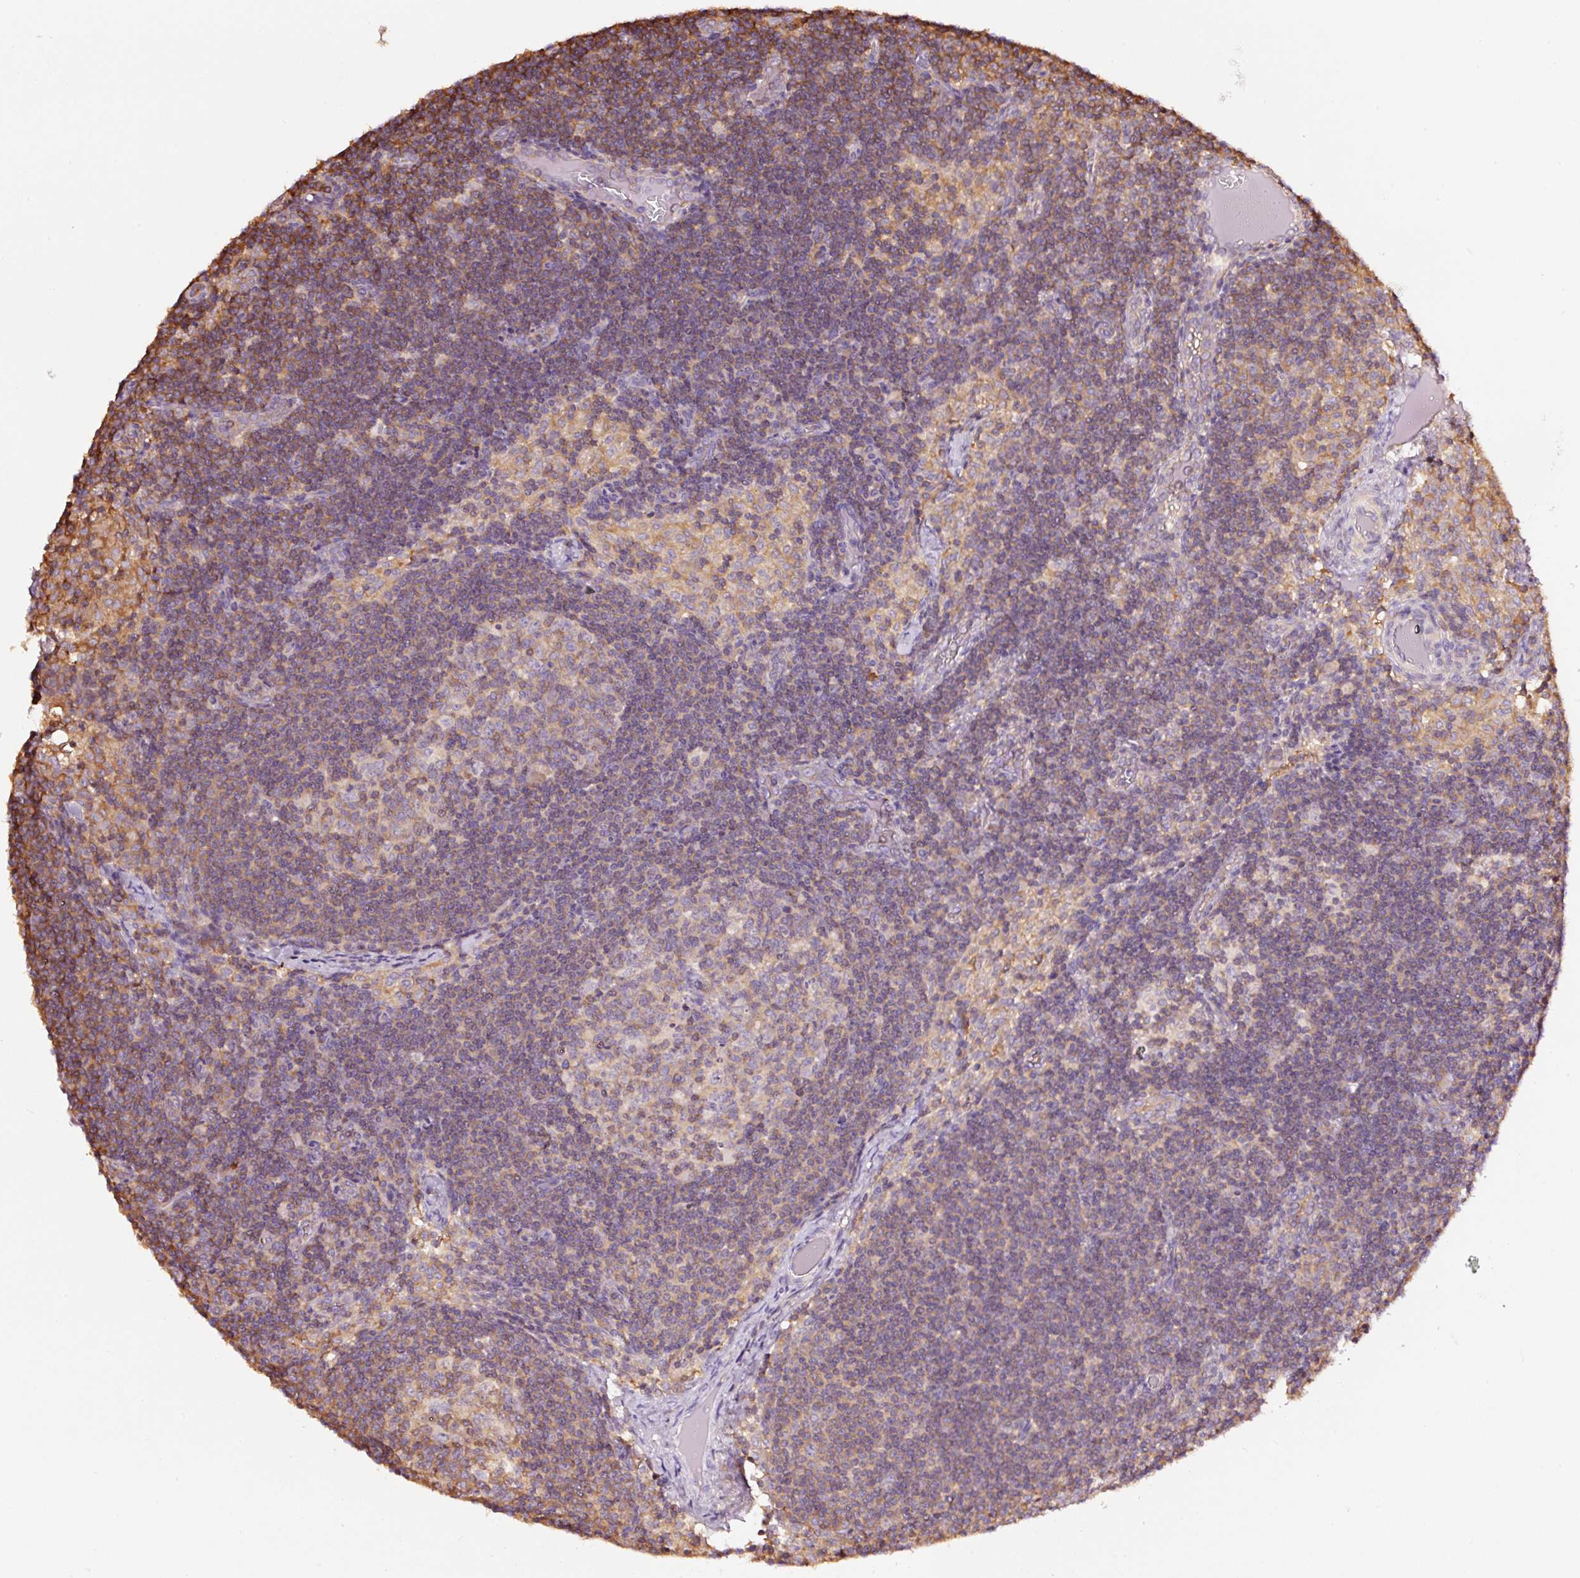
{"staining": {"intensity": "moderate", "quantity": "25%-75%", "location": "cytoplasmic/membranous"}, "tissue": "lymph node", "cell_type": "Germinal center cells", "image_type": "normal", "snomed": [{"axis": "morphology", "description": "Normal tissue, NOS"}, {"axis": "topography", "description": "Lymph node"}], "caption": "This is a histology image of immunohistochemistry staining of normal lymph node, which shows moderate expression in the cytoplasmic/membranous of germinal center cells.", "gene": "METAP1", "patient": {"sex": "female", "age": 31}}